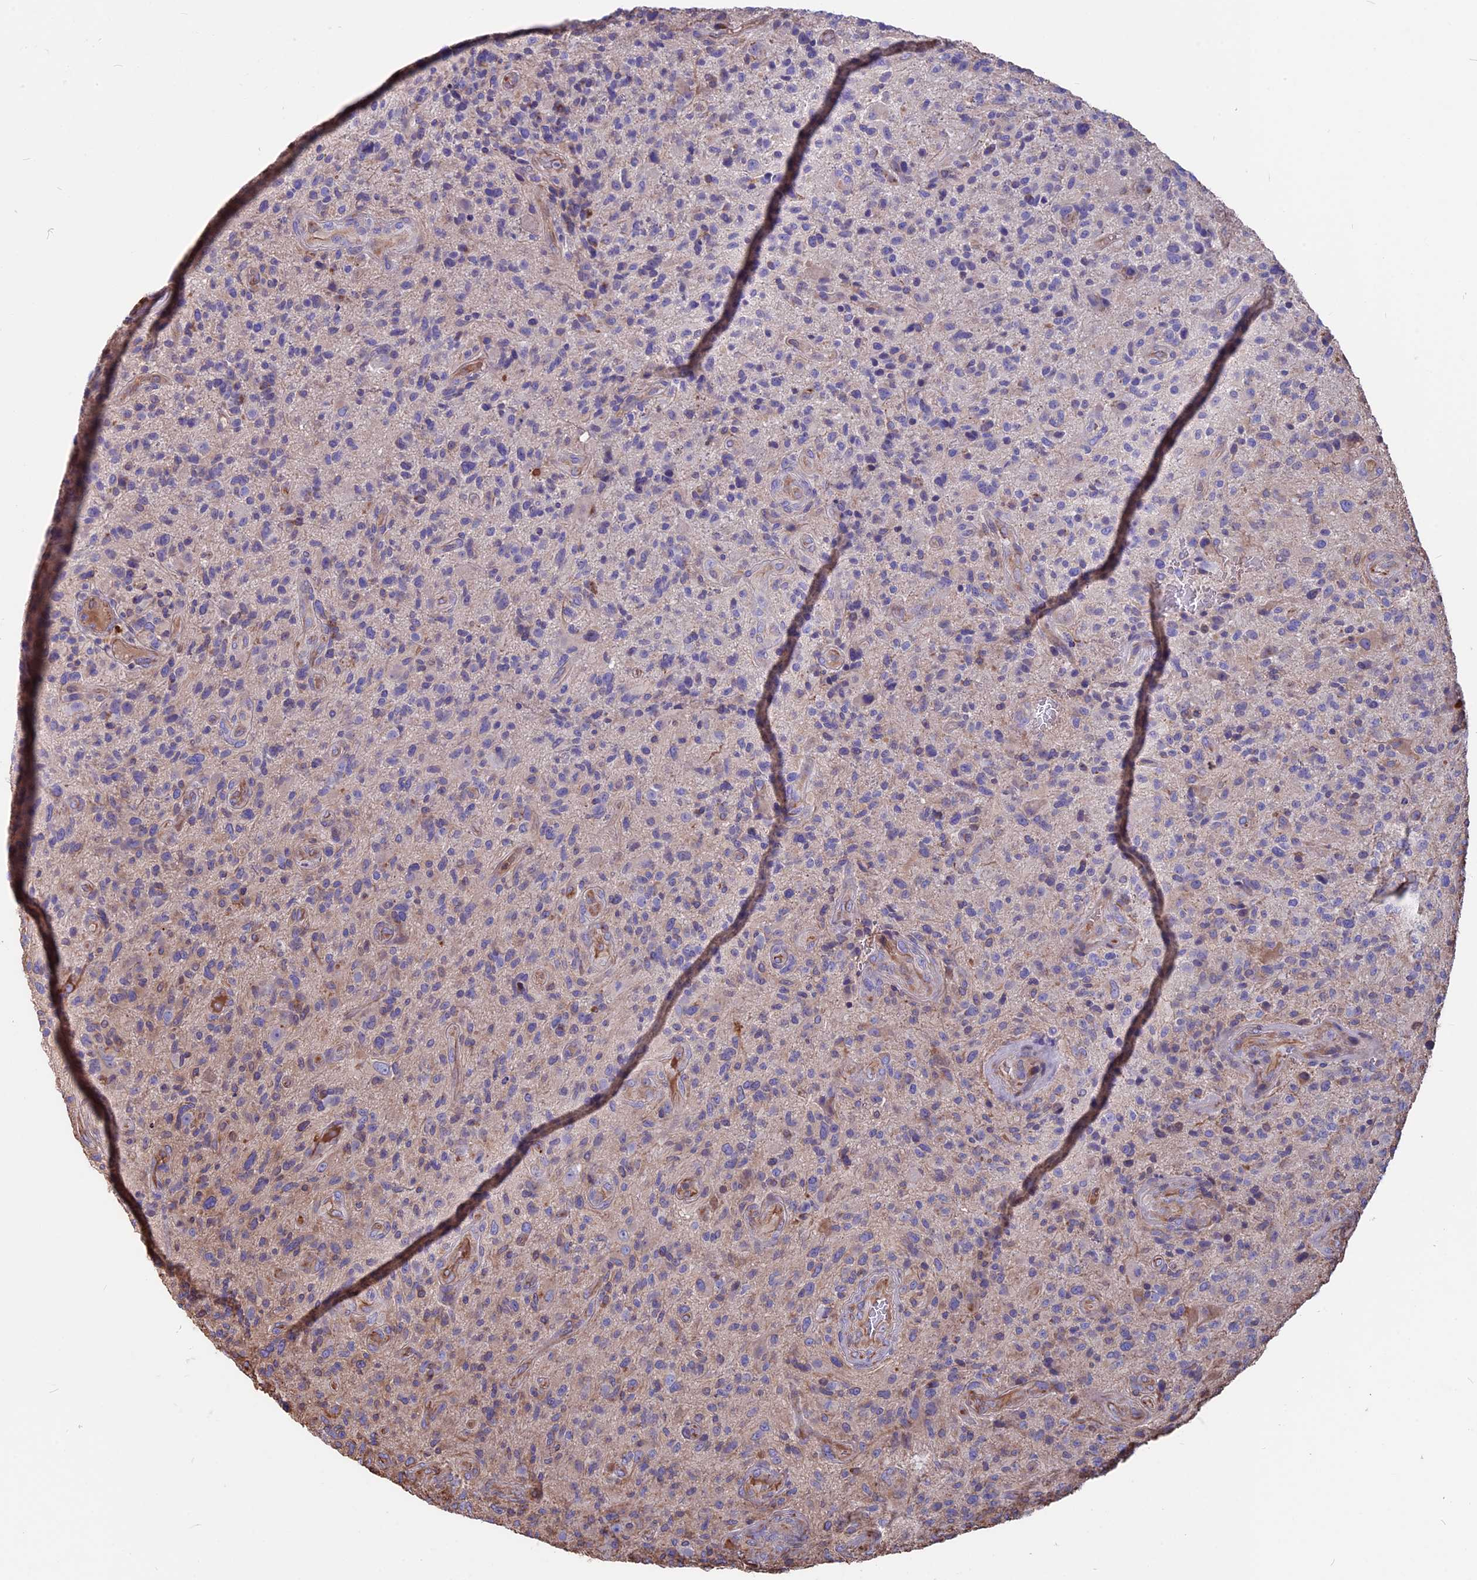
{"staining": {"intensity": "negative", "quantity": "none", "location": "none"}, "tissue": "glioma", "cell_type": "Tumor cells", "image_type": "cancer", "snomed": [{"axis": "morphology", "description": "Glioma, malignant, High grade"}, {"axis": "topography", "description": "Brain"}], "caption": "Histopathology image shows no protein staining in tumor cells of high-grade glioma (malignant) tissue.", "gene": "SEH1L", "patient": {"sex": "male", "age": 47}}